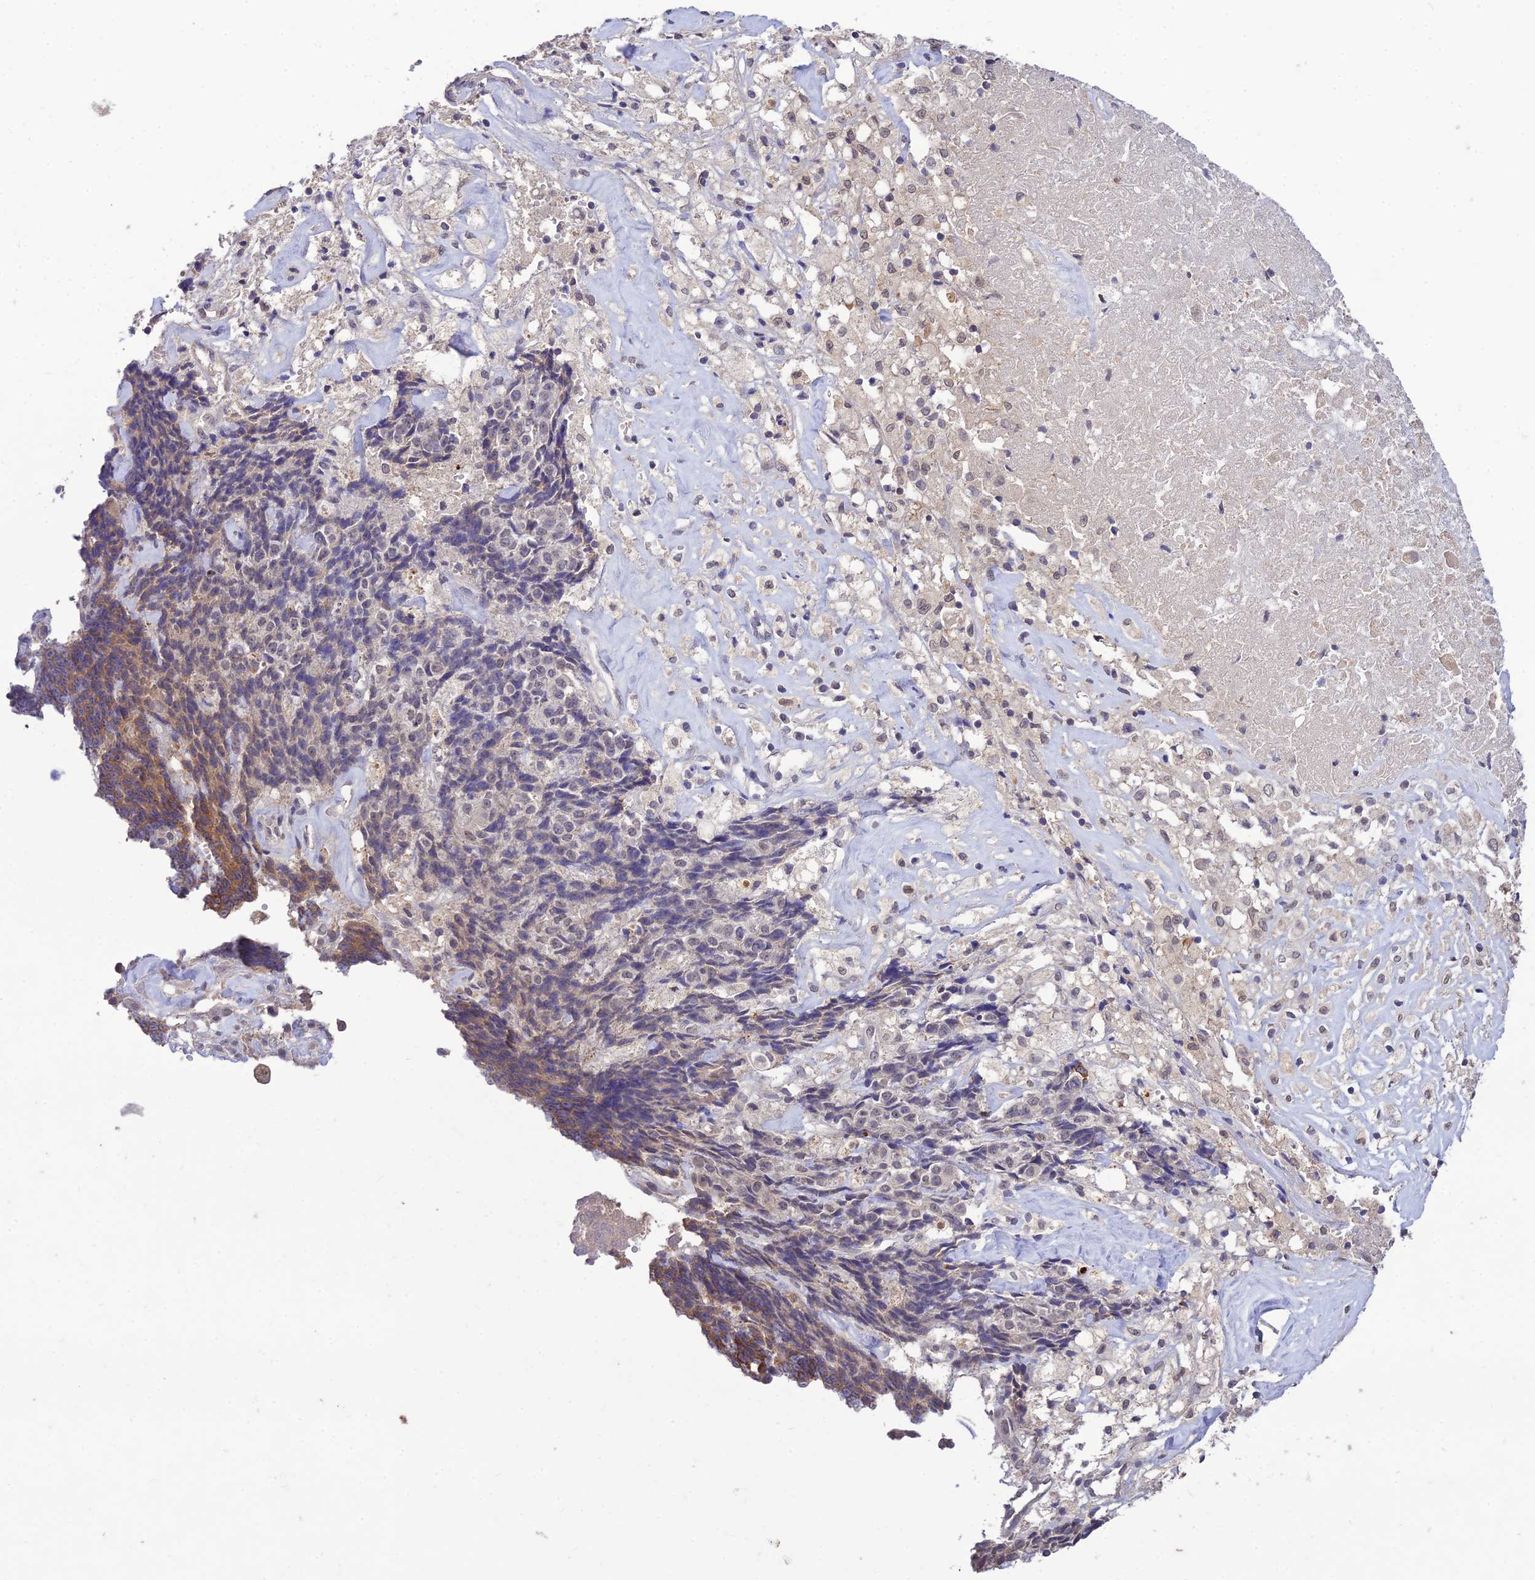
{"staining": {"intensity": "moderate", "quantity": "<25%", "location": "cytoplasmic/membranous,nuclear"}, "tissue": "ovarian cancer", "cell_type": "Tumor cells", "image_type": "cancer", "snomed": [{"axis": "morphology", "description": "Carcinoma, endometroid"}, {"axis": "topography", "description": "Ovary"}], "caption": "Ovarian cancer (endometroid carcinoma) was stained to show a protein in brown. There is low levels of moderate cytoplasmic/membranous and nuclear expression in about <25% of tumor cells.", "gene": "PGK1", "patient": {"sex": "female", "age": 42}}